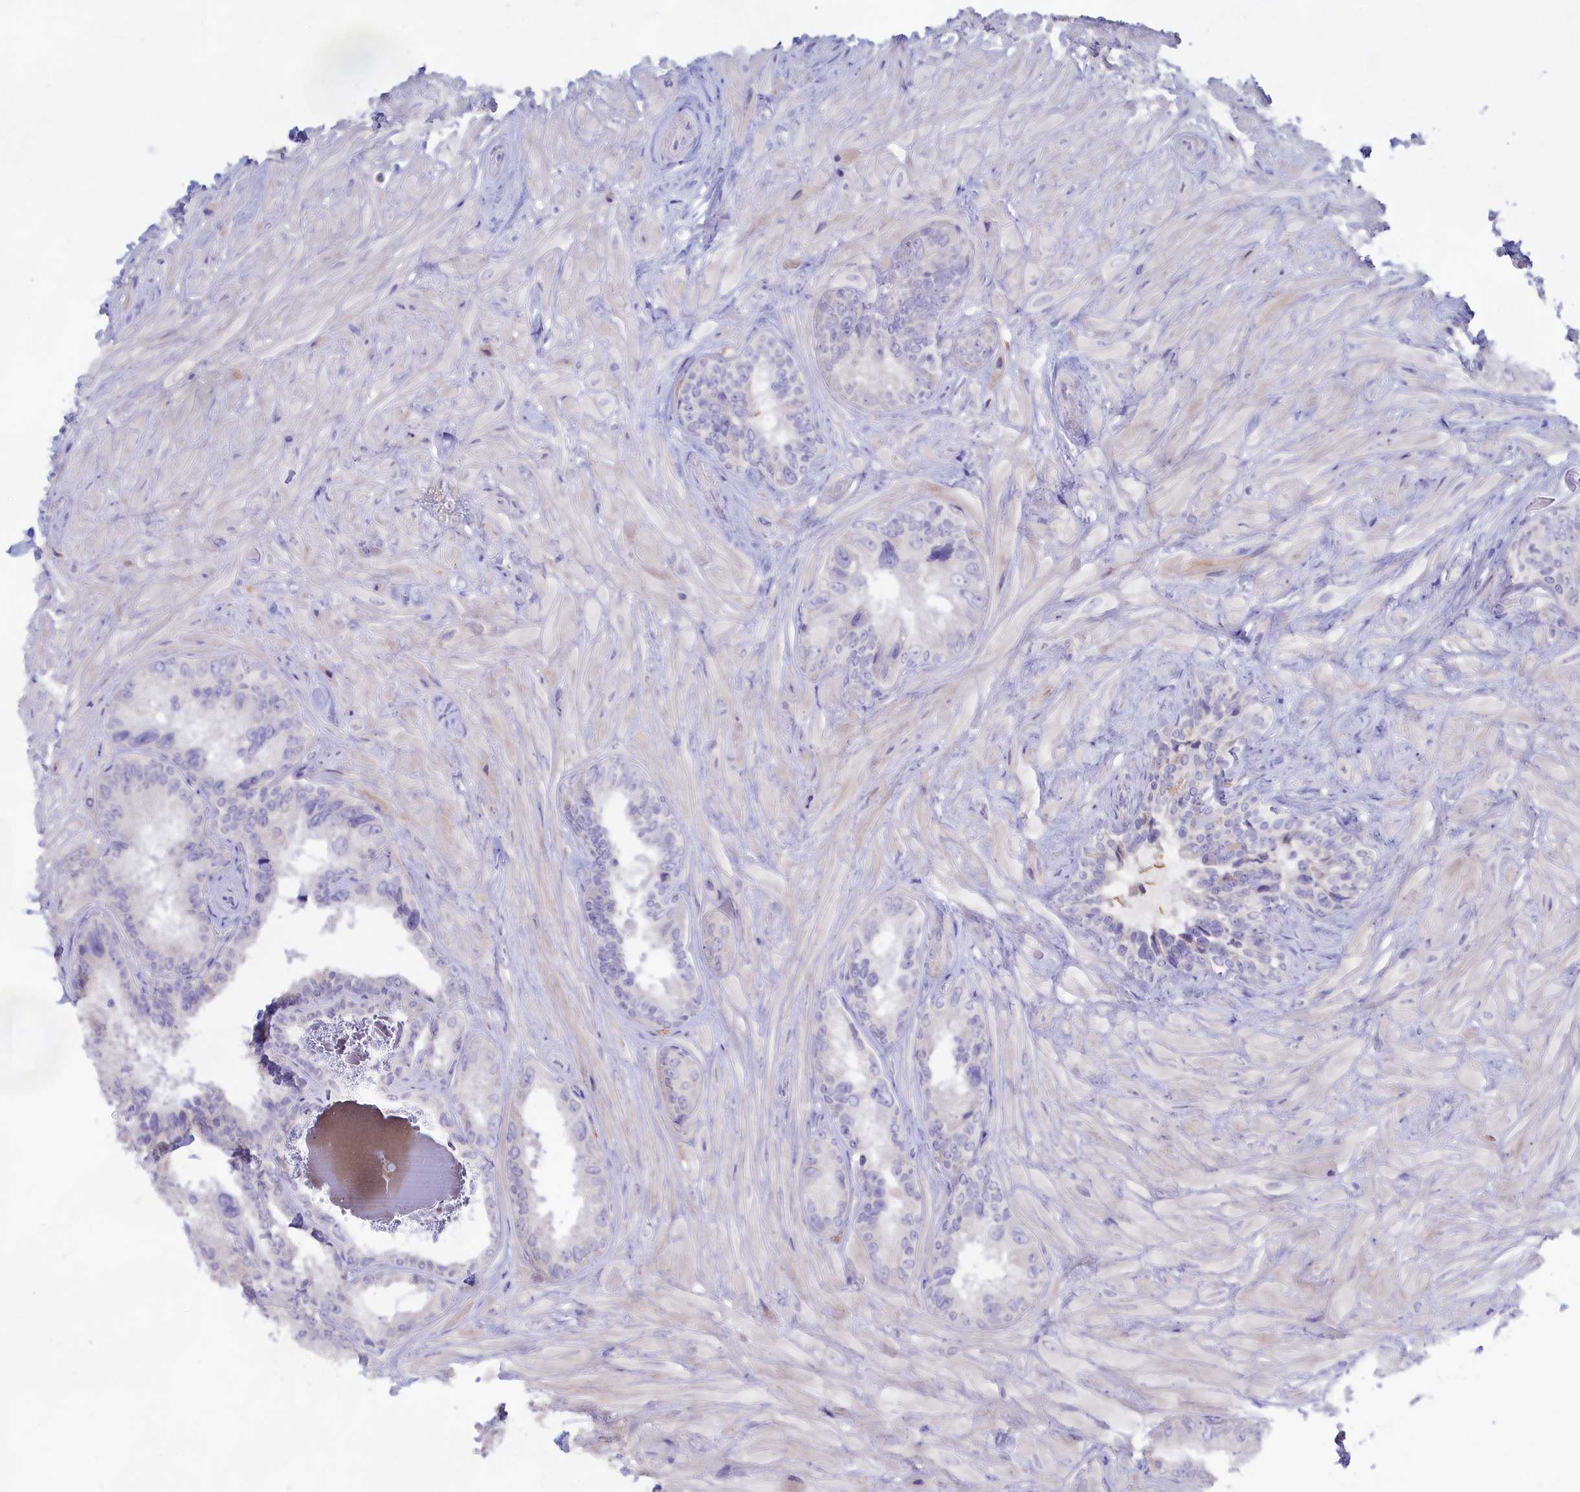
{"staining": {"intensity": "negative", "quantity": "none", "location": "none"}, "tissue": "seminal vesicle", "cell_type": "Glandular cells", "image_type": "normal", "snomed": [{"axis": "morphology", "description": "Normal tissue, NOS"}, {"axis": "topography", "description": "Seminal veicle"}, {"axis": "topography", "description": "Peripheral nerve tissue"}], "caption": "Image shows no significant protein expression in glandular cells of unremarkable seminal vesicle.", "gene": "ADGRA1", "patient": {"sex": "male", "age": 67}}